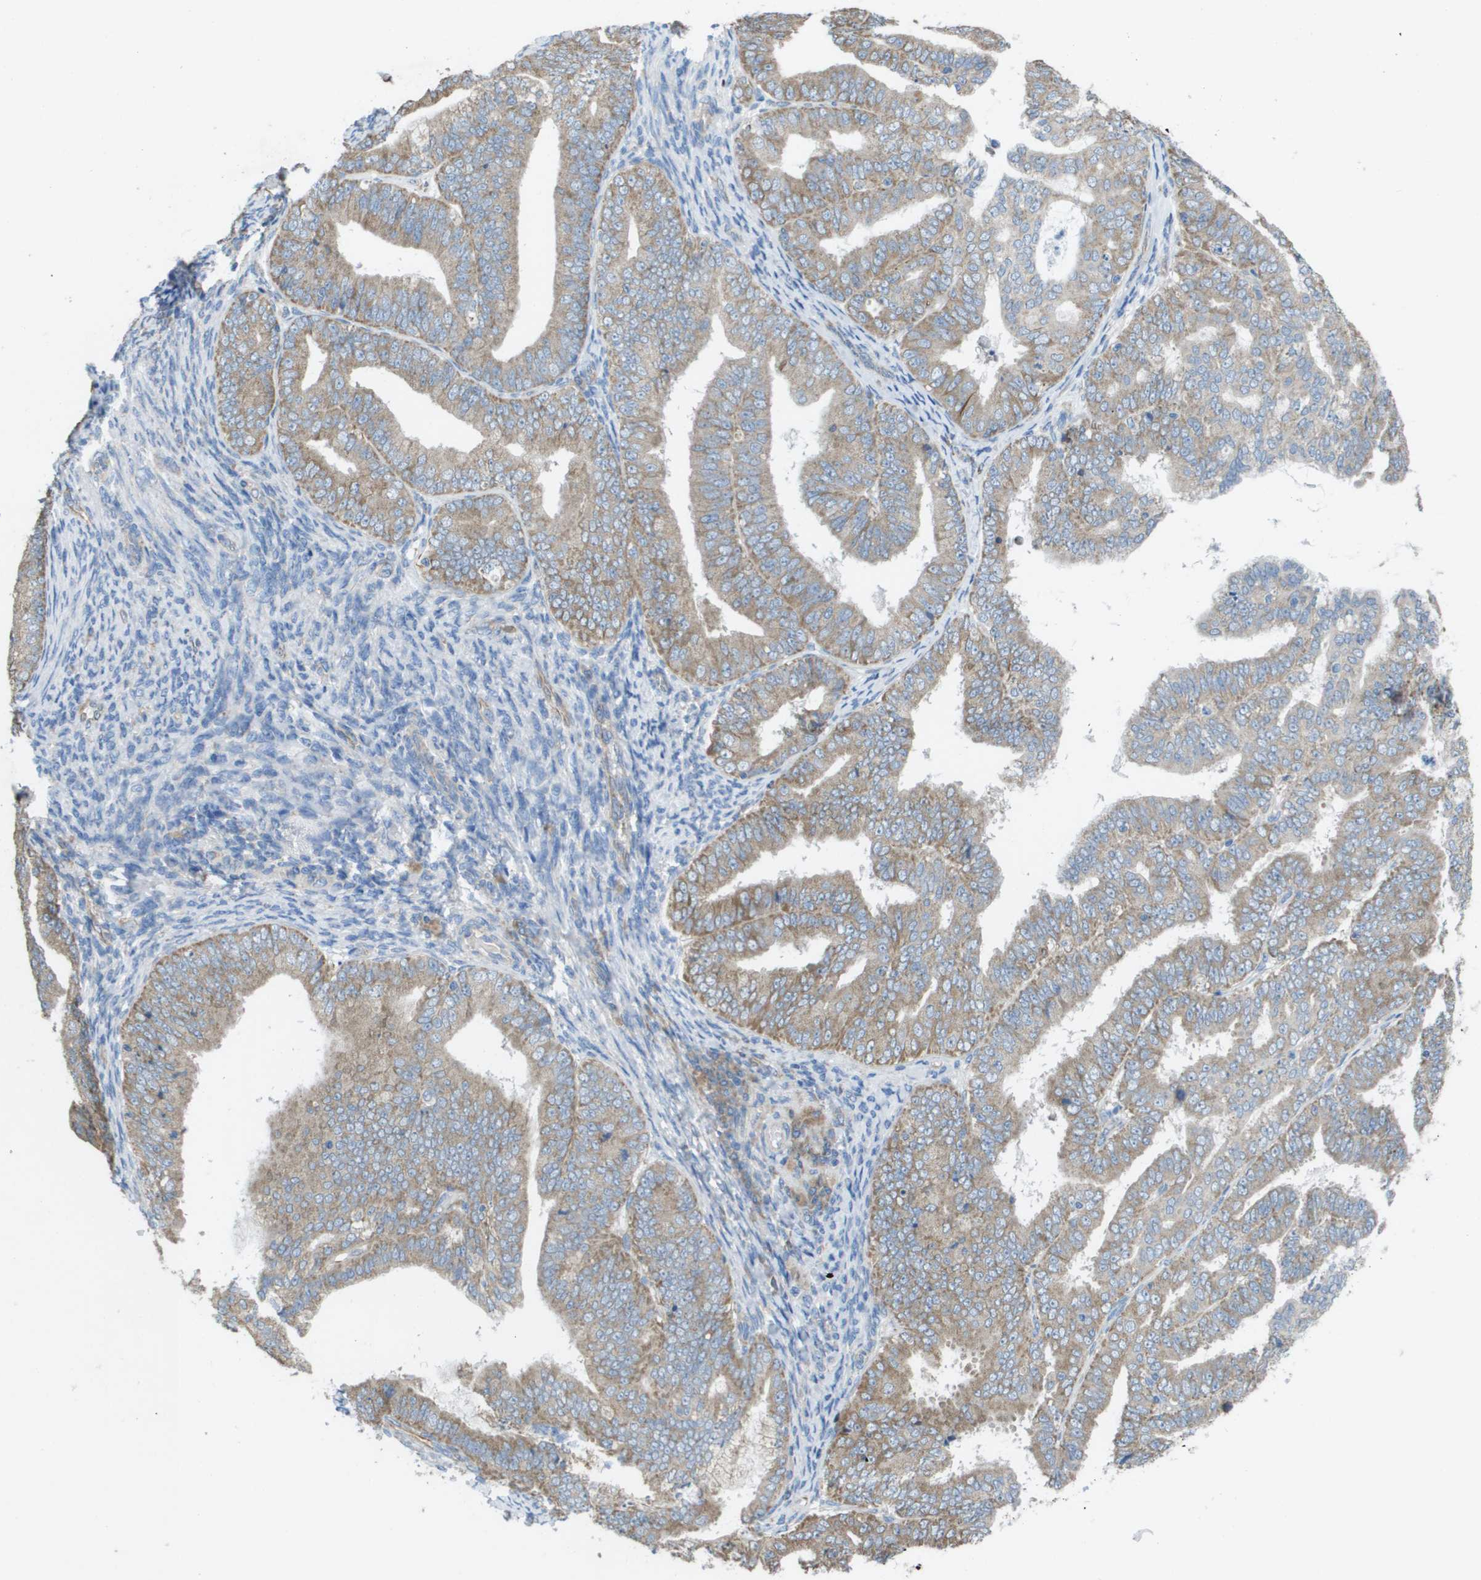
{"staining": {"intensity": "strong", "quantity": ">75%", "location": "cytoplasmic/membranous"}, "tissue": "endometrial cancer", "cell_type": "Tumor cells", "image_type": "cancer", "snomed": [{"axis": "morphology", "description": "Adenocarcinoma, NOS"}, {"axis": "topography", "description": "Endometrium"}], "caption": "The photomicrograph exhibits a brown stain indicating the presence of a protein in the cytoplasmic/membranous of tumor cells in endometrial cancer.", "gene": "CLCN2", "patient": {"sex": "female", "age": 63}}